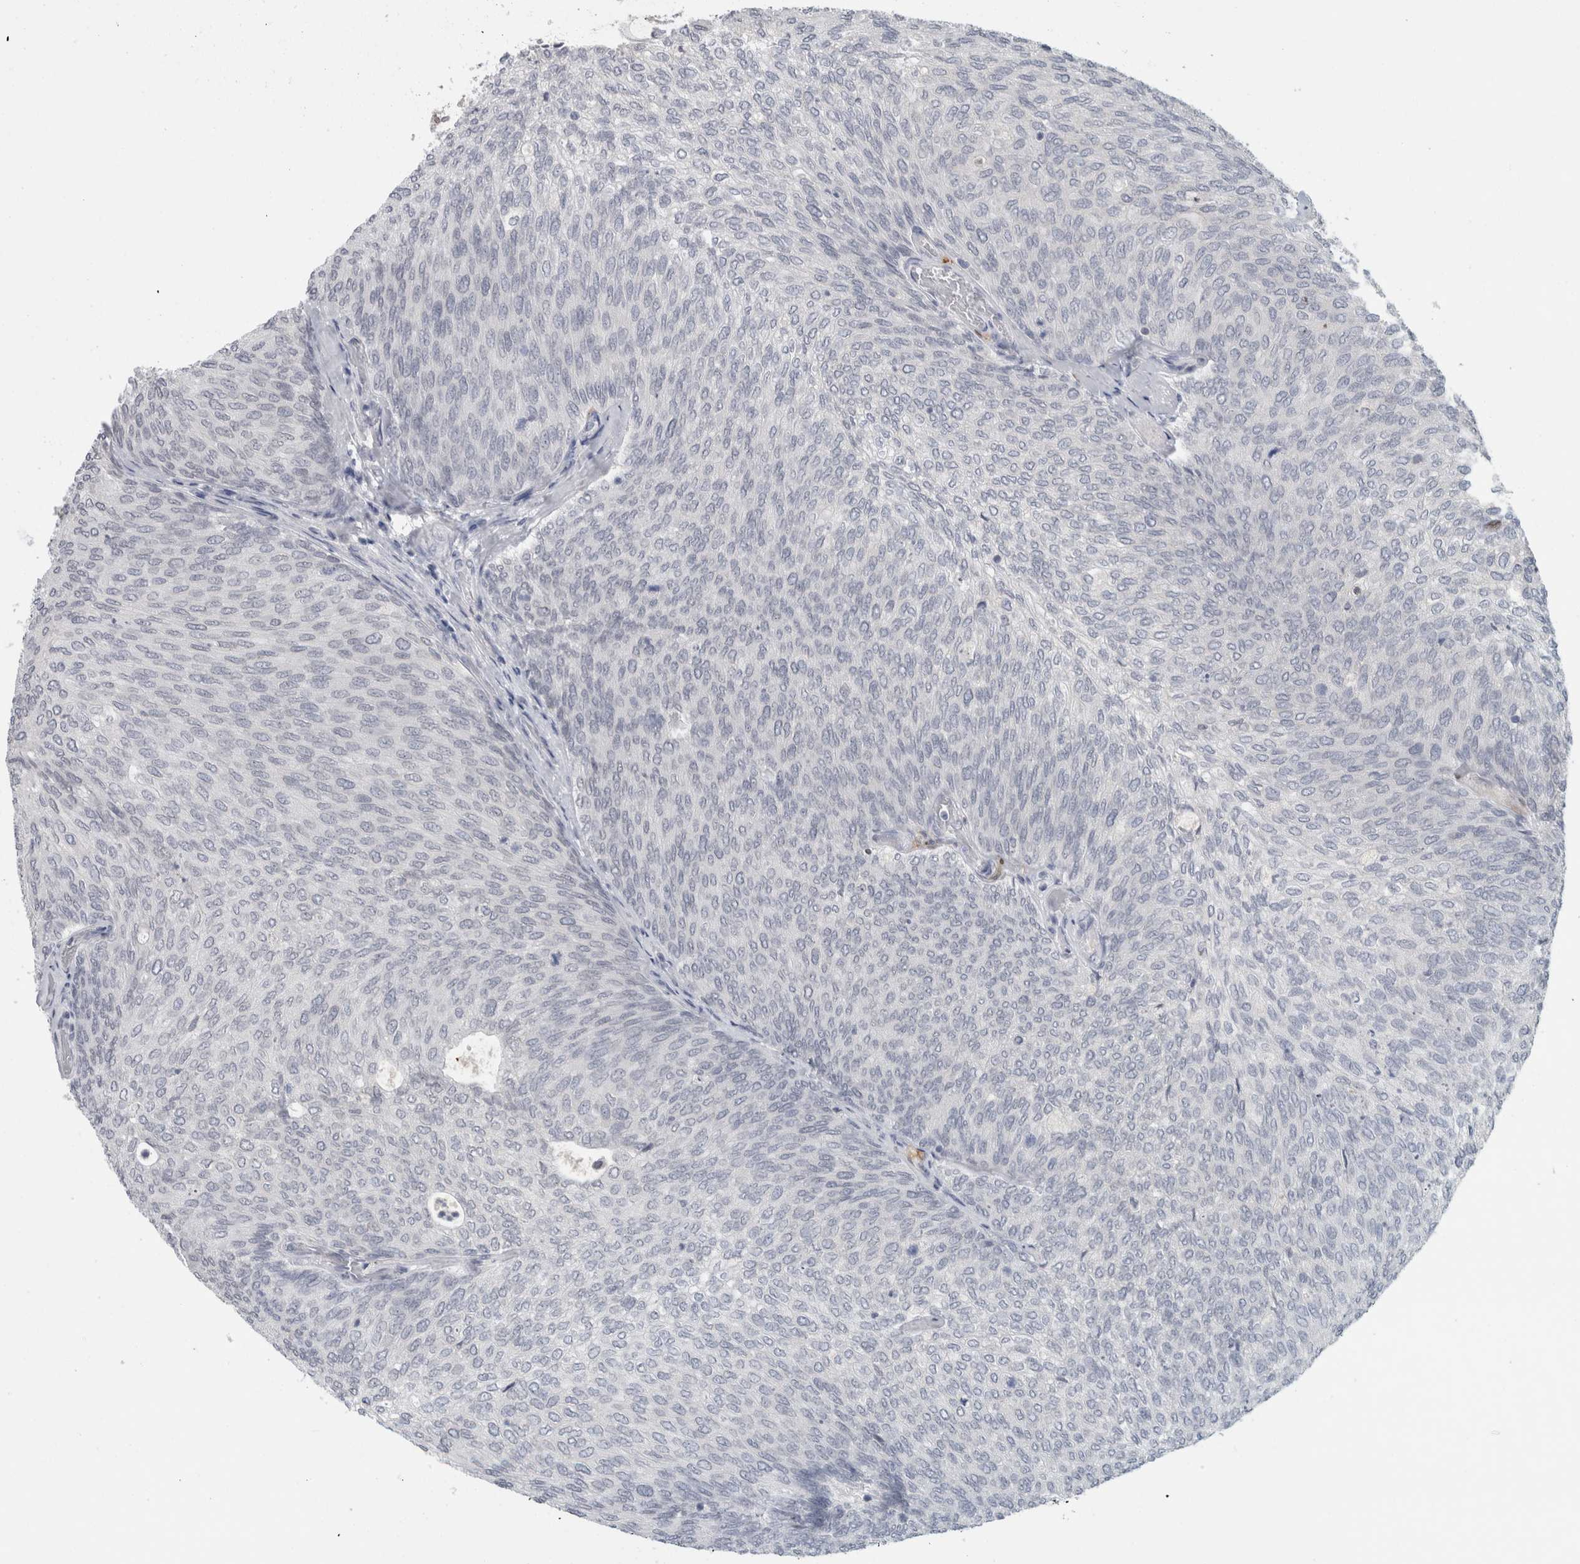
{"staining": {"intensity": "negative", "quantity": "none", "location": "none"}, "tissue": "urothelial cancer", "cell_type": "Tumor cells", "image_type": "cancer", "snomed": [{"axis": "morphology", "description": "Urothelial carcinoma, Low grade"}, {"axis": "topography", "description": "Urinary bladder"}], "caption": "There is no significant expression in tumor cells of low-grade urothelial carcinoma.", "gene": "ZNF770", "patient": {"sex": "female", "age": 79}}